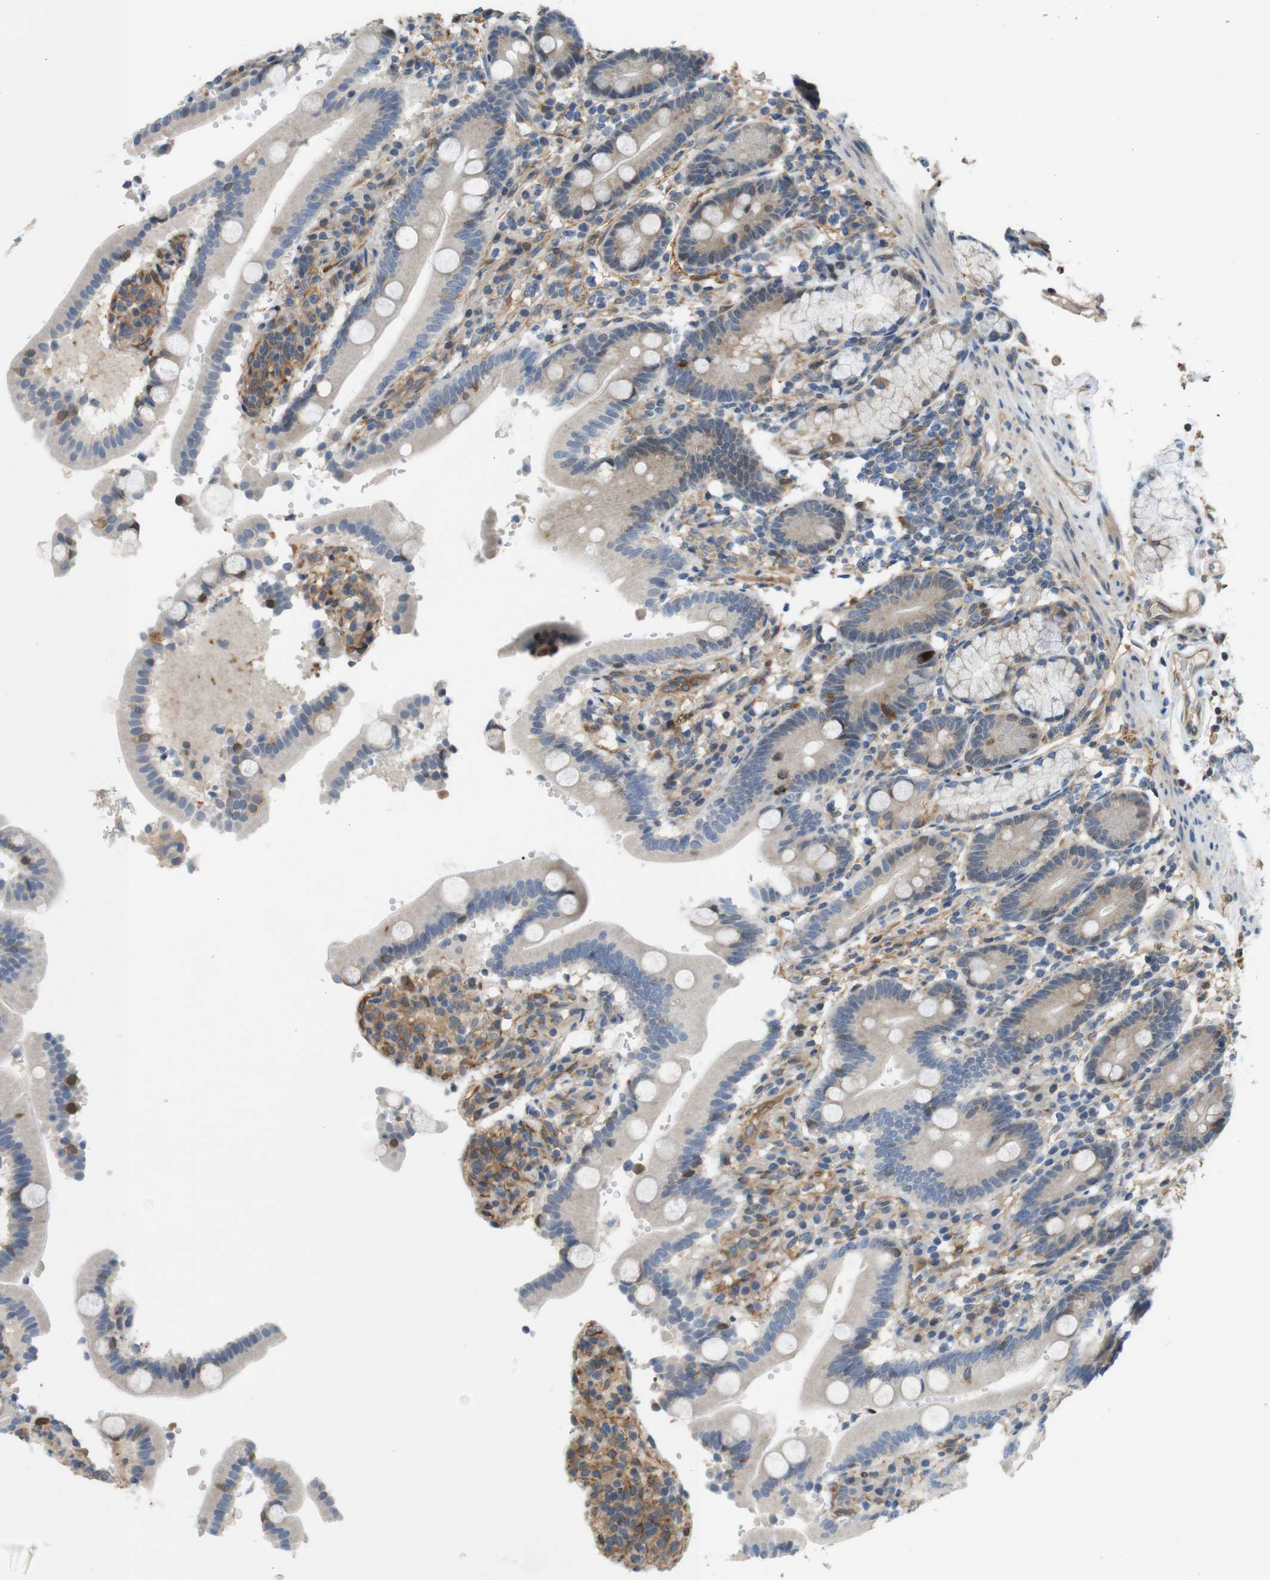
{"staining": {"intensity": "weak", "quantity": "25%-75%", "location": "cytoplasmic/membranous"}, "tissue": "duodenum", "cell_type": "Glandular cells", "image_type": "normal", "snomed": [{"axis": "morphology", "description": "Normal tissue, NOS"}, {"axis": "topography", "description": "Small intestine, NOS"}], "caption": "Duodenum stained with immunohistochemistry (IHC) demonstrates weak cytoplasmic/membranous staining in about 25%-75% of glandular cells. The staining was performed using DAB (3,3'-diaminobenzidine), with brown indicating positive protein expression. Nuclei are stained blue with hematoxylin.", "gene": "PCDH10", "patient": {"sex": "female", "age": 71}}